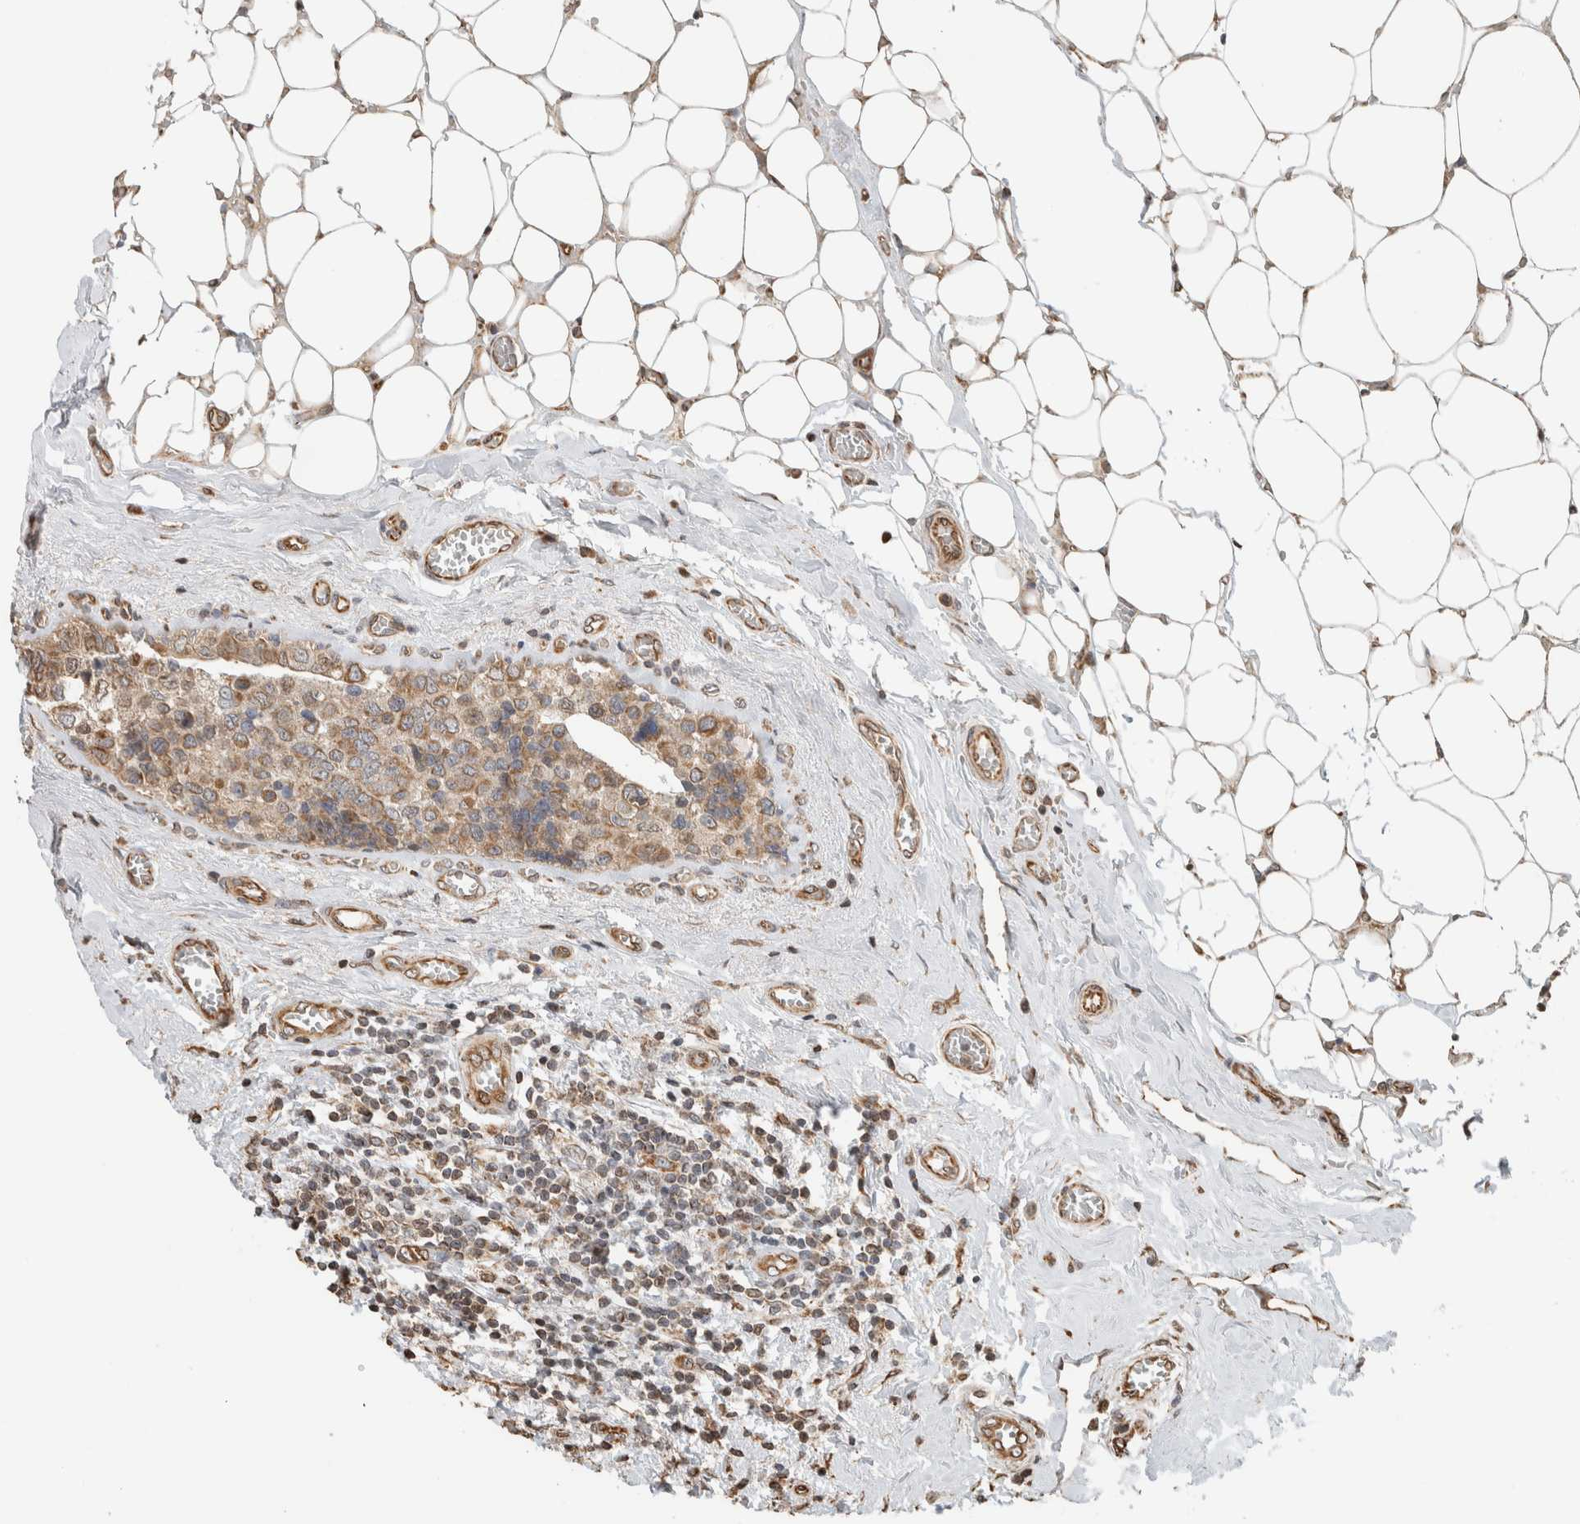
{"staining": {"intensity": "moderate", "quantity": ">75%", "location": "cytoplasmic/membranous"}, "tissue": "breast cancer", "cell_type": "Tumor cells", "image_type": "cancer", "snomed": [{"axis": "morphology", "description": "Normal tissue, NOS"}, {"axis": "morphology", "description": "Duct carcinoma"}, {"axis": "topography", "description": "Breast"}], "caption": "Protein expression by immunohistochemistry (IHC) displays moderate cytoplasmic/membranous positivity in approximately >75% of tumor cells in infiltrating ductal carcinoma (breast).", "gene": "GINS4", "patient": {"sex": "female", "age": 43}}